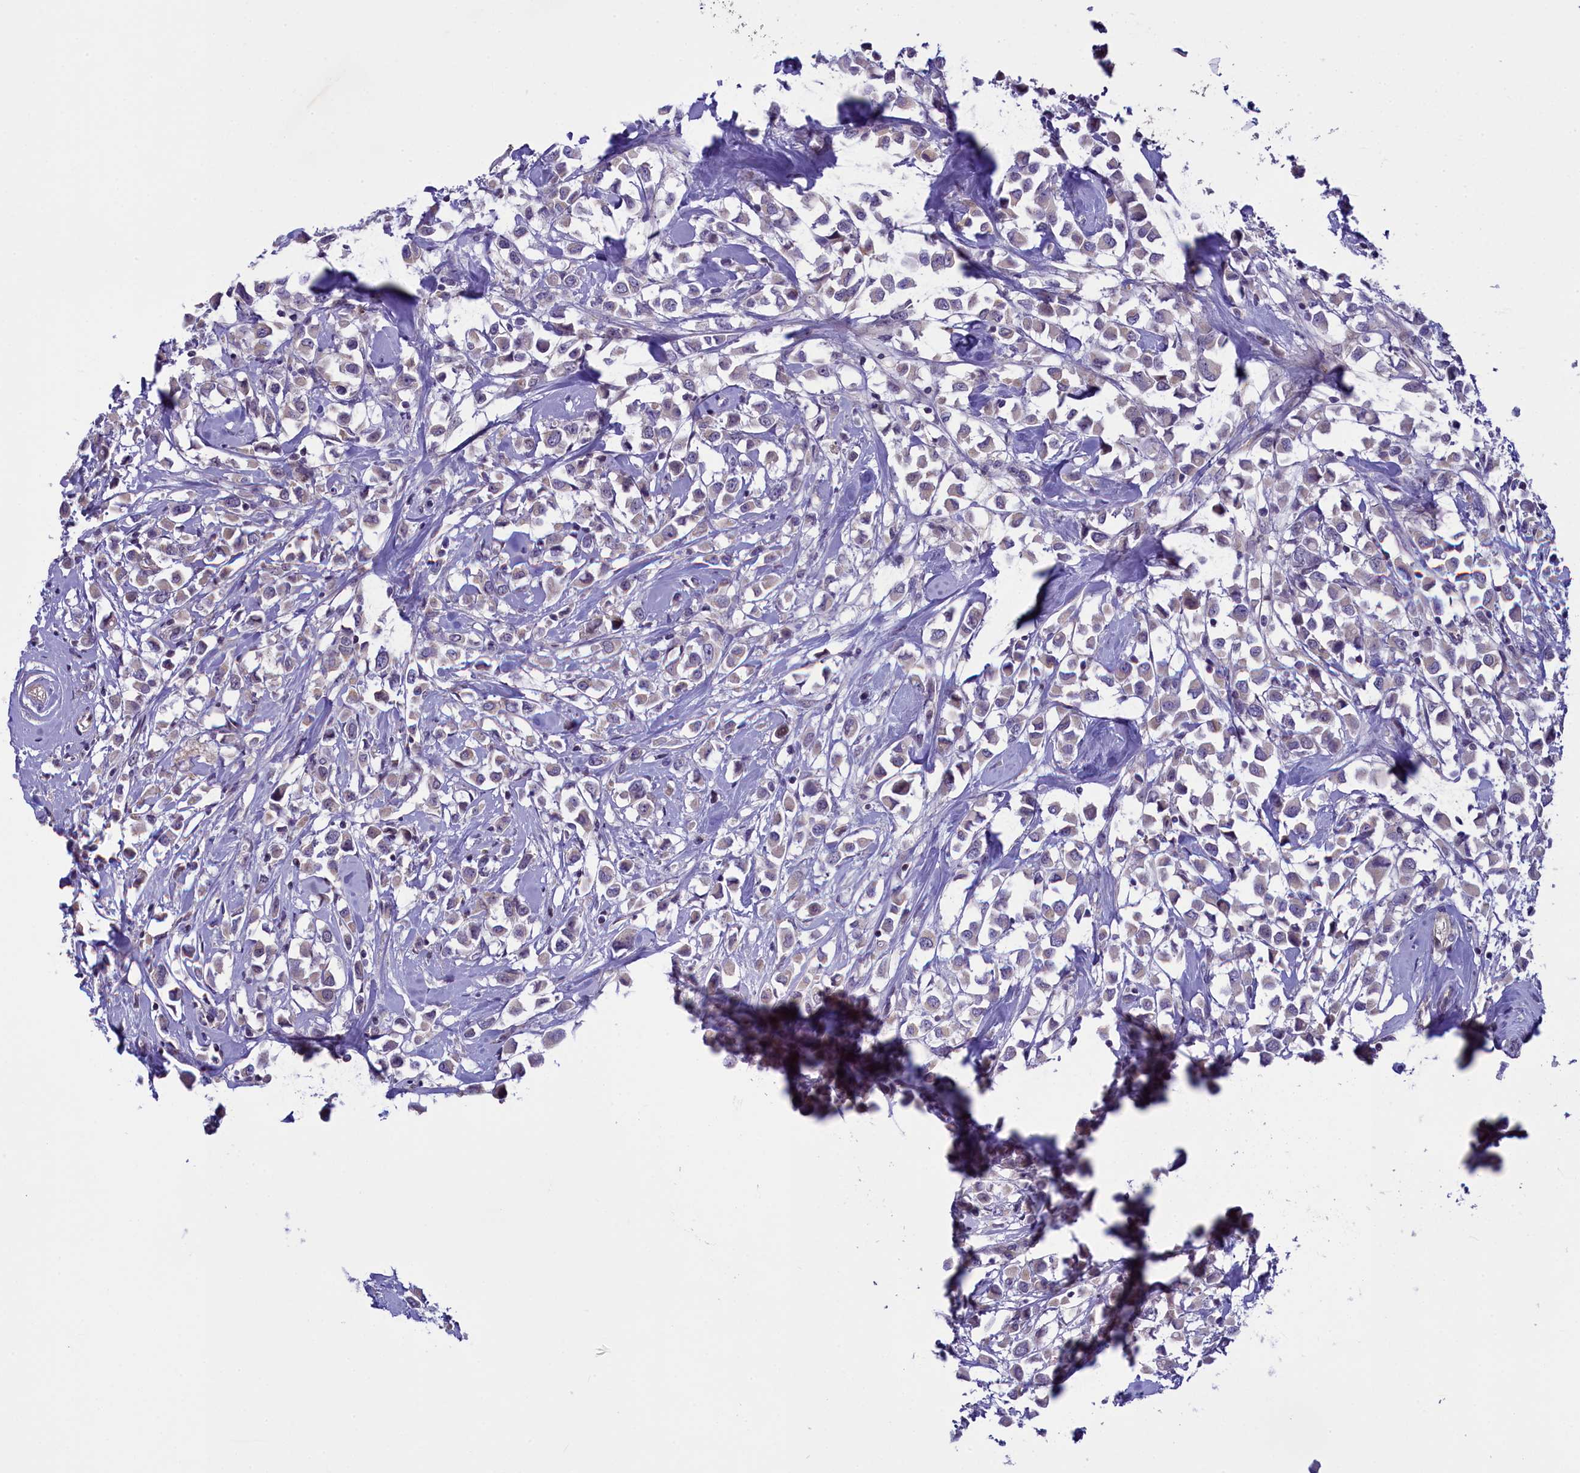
{"staining": {"intensity": "negative", "quantity": "none", "location": "none"}, "tissue": "breast cancer", "cell_type": "Tumor cells", "image_type": "cancer", "snomed": [{"axis": "morphology", "description": "Duct carcinoma"}, {"axis": "topography", "description": "Breast"}], "caption": "The IHC photomicrograph has no significant expression in tumor cells of breast cancer (invasive ductal carcinoma) tissue. (Stains: DAB (3,3'-diaminobenzidine) immunohistochemistry (IHC) with hematoxylin counter stain, Microscopy: brightfield microscopy at high magnification).", "gene": "IGSF6", "patient": {"sex": "female", "age": 61}}